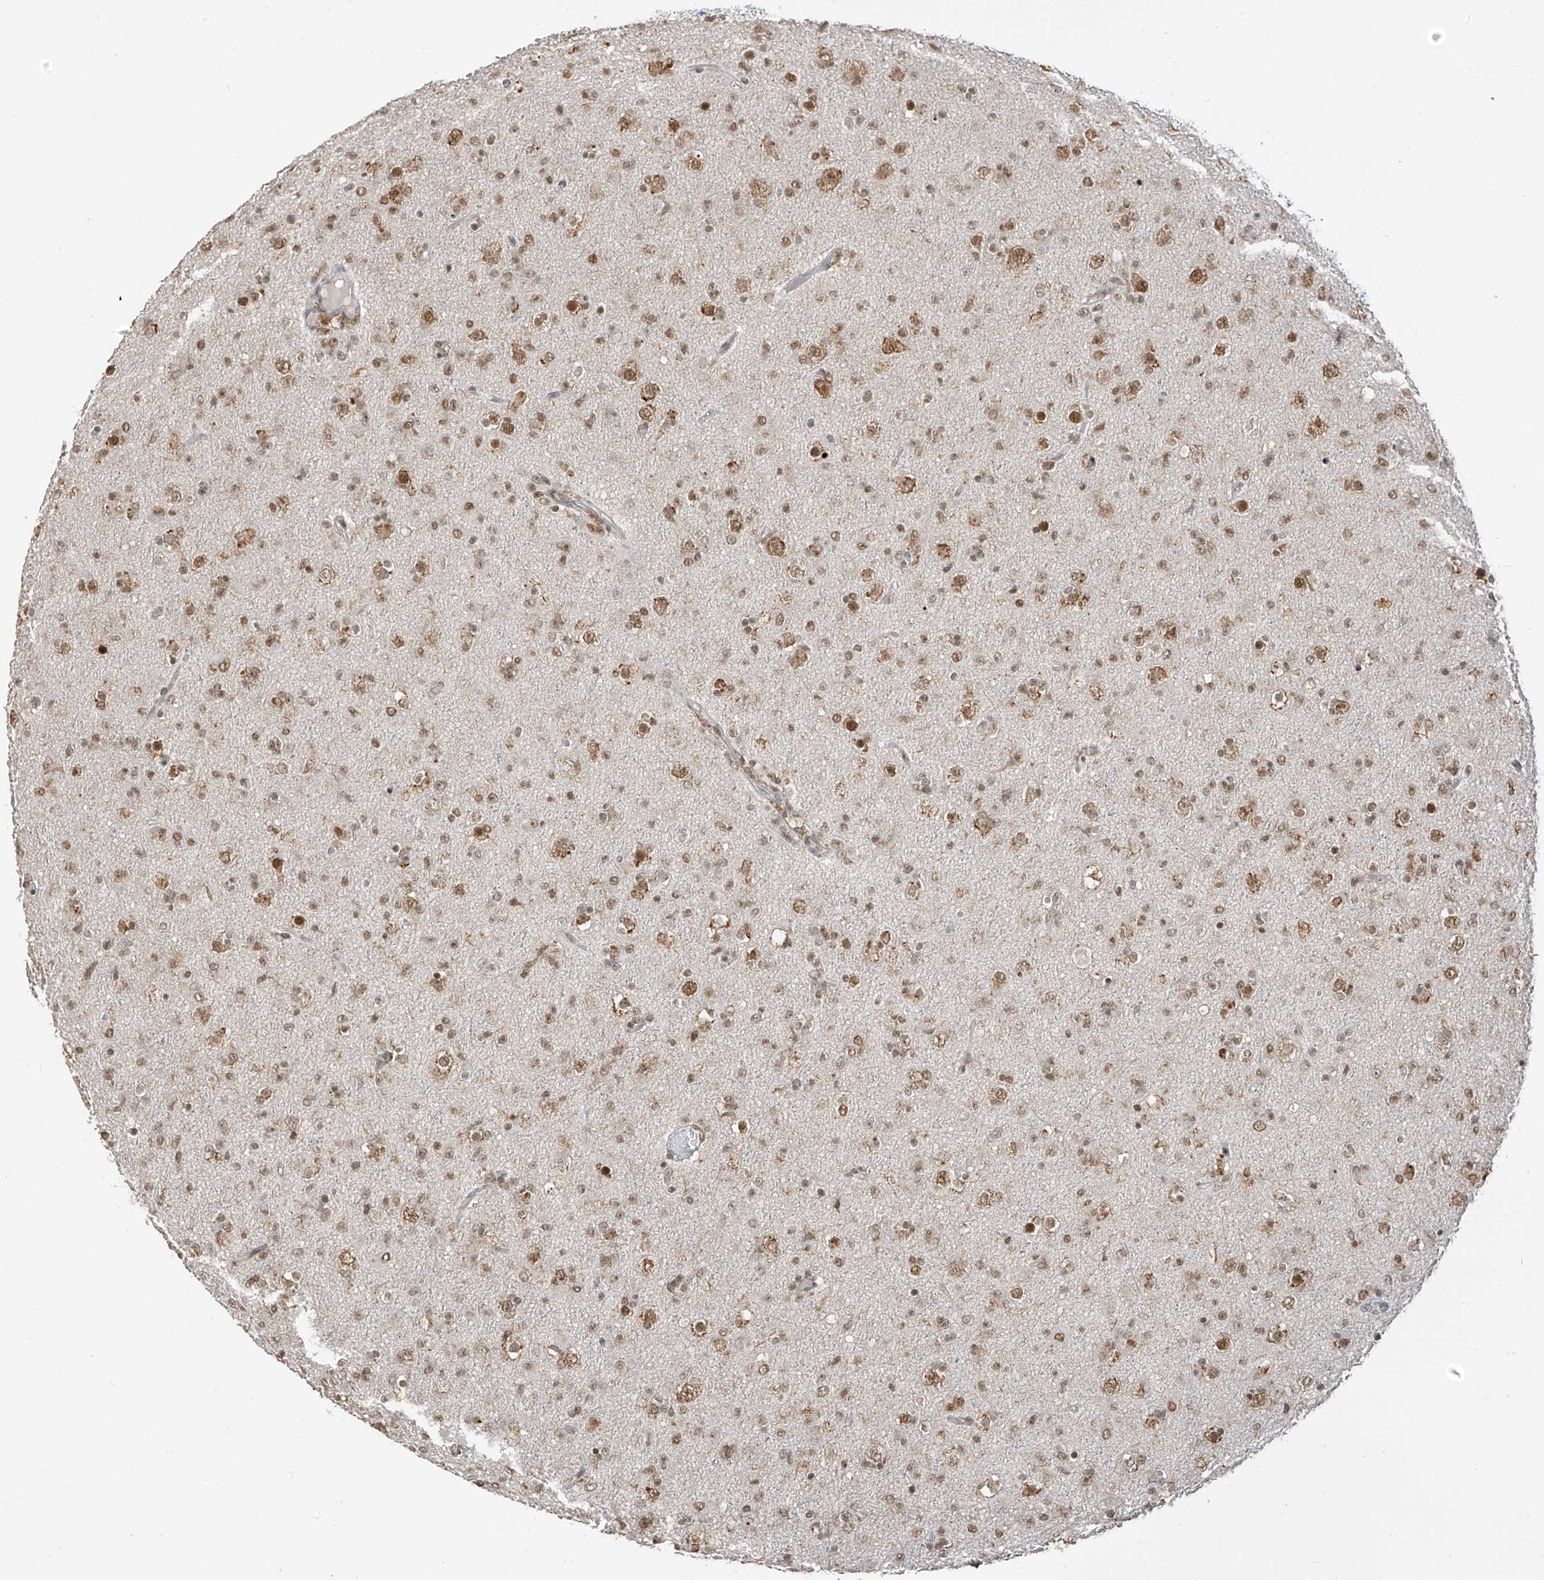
{"staining": {"intensity": "moderate", "quantity": ">75%", "location": "nuclear"}, "tissue": "glioma", "cell_type": "Tumor cells", "image_type": "cancer", "snomed": [{"axis": "morphology", "description": "Glioma, malignant, Low grade"}, {"axis": "topography", "description": "Brain"}], "caption": "Protein expression analysis of malignant low-grade glioma reveals moderate nuclear positivity in approximately >75% of tumor cells.", "gene": "ZMYM2", "patient": {"sex": "male", "age": 65}}